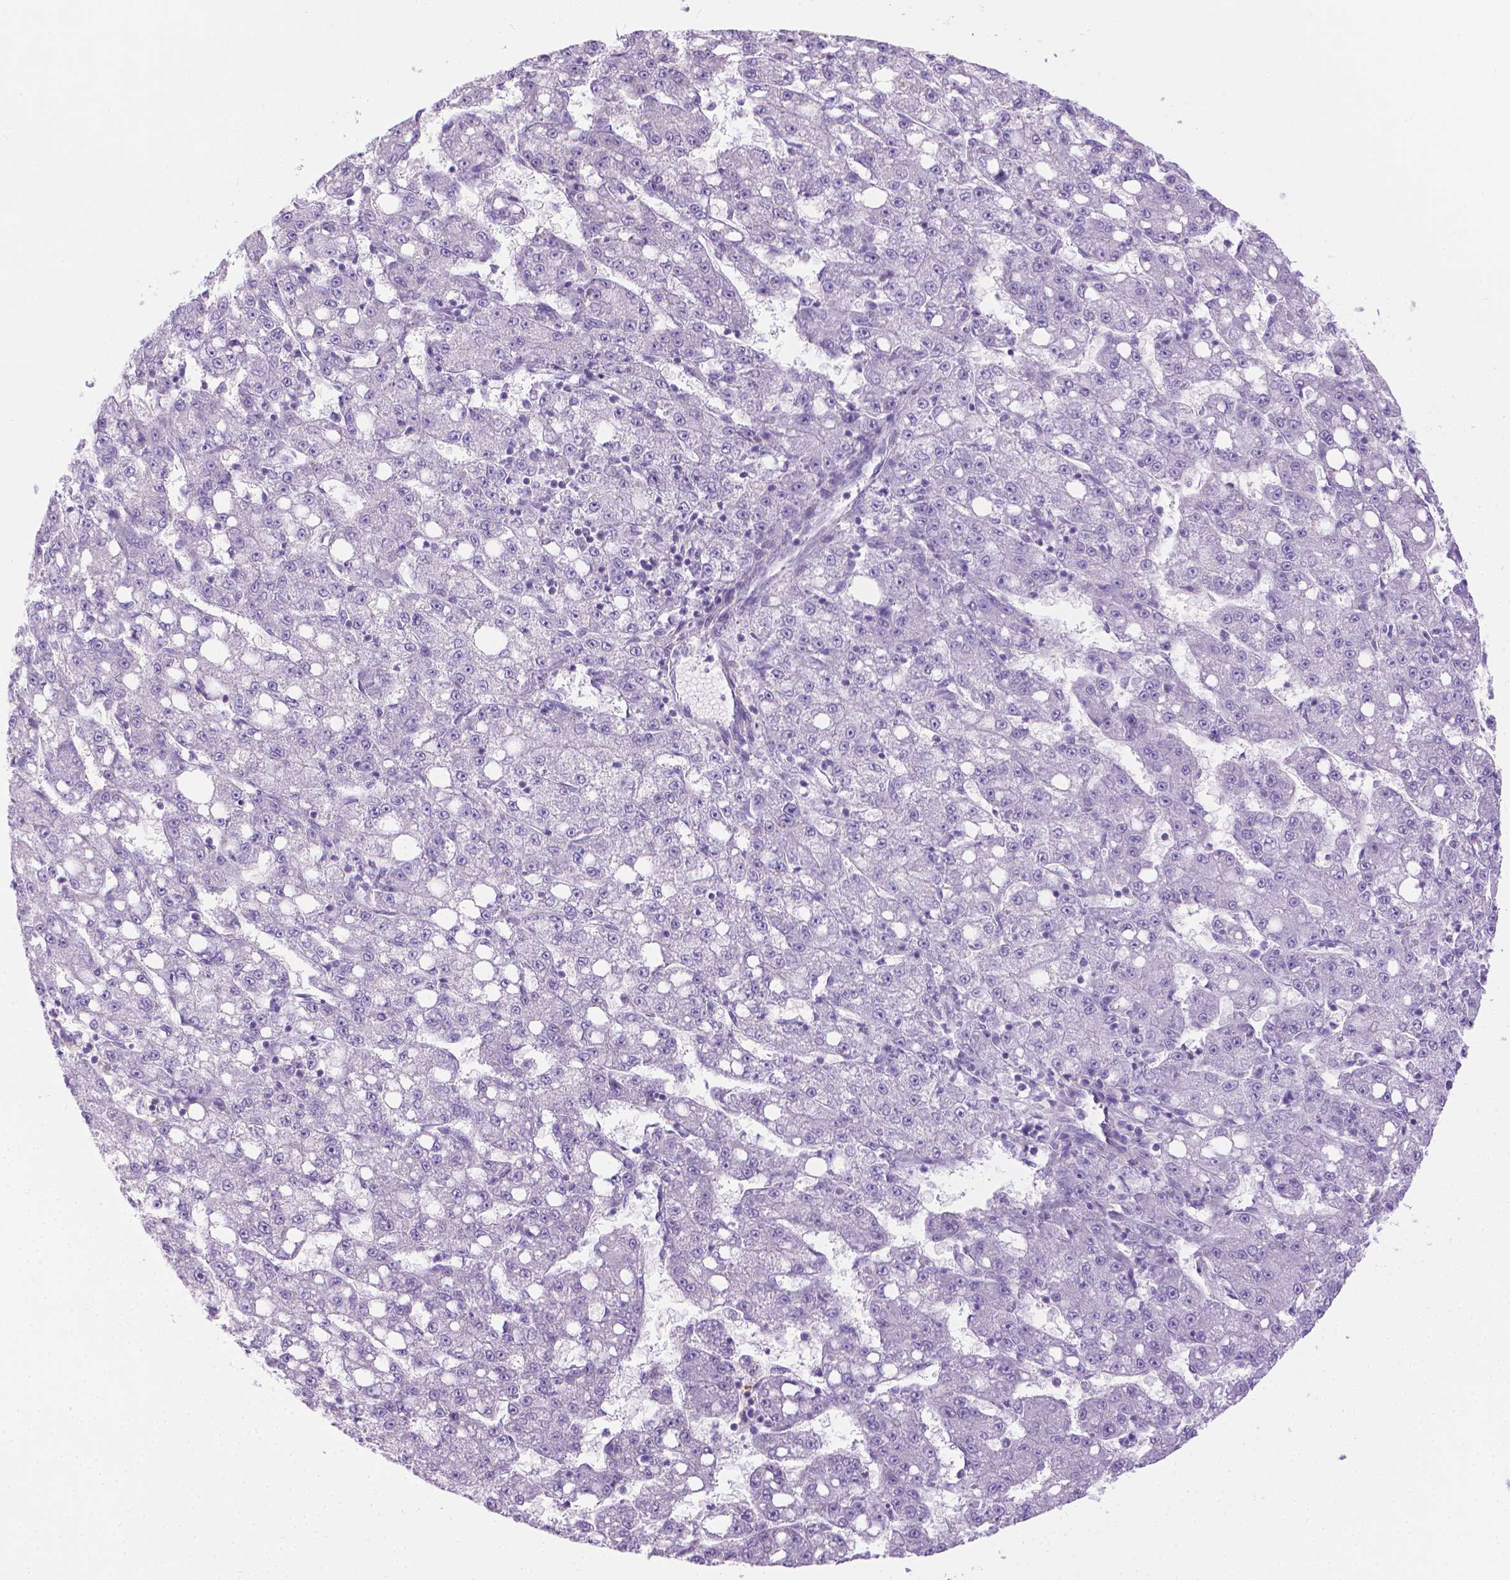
{"staining": {"intensity": "negative", "quantity": "none", "location": "none"}, "tissue": "liver cancer", "cell_type": "Tumor cells", "image_type": "cancer", "snomed": [{"axis": "morphology", "description": "Carcinoma, Hepatocellular, NOS"}, {"axis": "topography", "description": "Liver"}], "caption": "A histopathology image of human liver cancer (hepatocellular carcinoma) is negative for staining in tumor cells. The staining is performed using DAB (3,3'-diaminobenzidine) brown chromogen with nuclei counter-stained in using hematoxylin.", "gene": "SPAG6", "patient": {"sex": "female", "age": 65}}